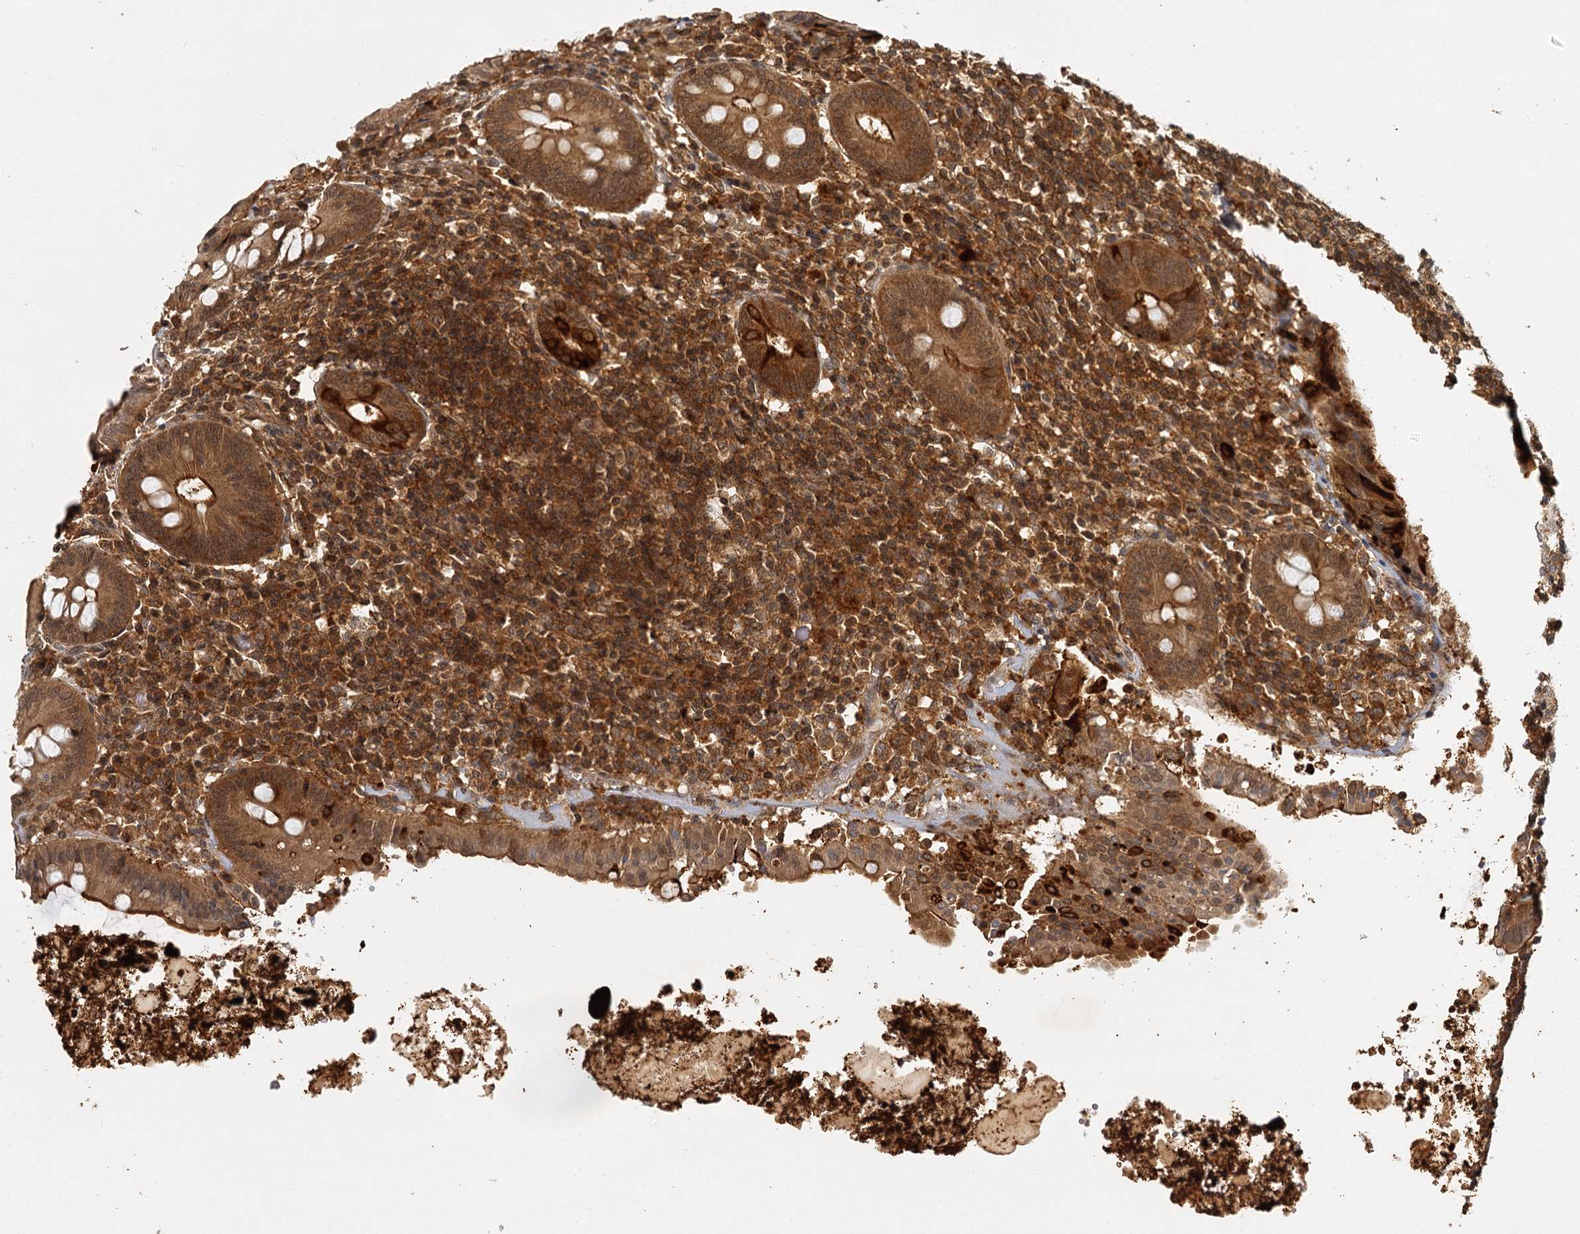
{"staining": {"intensity": "strong", "quantity": ">75%", "location": "cytoplasmic/membranous,nuclear"}, "tissue": "appendix", "cell_type": "Glandular cells", "image_type": "normal", "snomed": [{"axis": "morphology", "description": "Normal tissue, NOS"}, {"axis": "topography", "description": "Appendix"}], "caption": "Approximately >75% of glandular cells in unremarkable appendix exhibit strong cytoplasmic/membranous,nuclear protein positivity as visualized by brown immunohistochemical staining.", "gene": "ZNF549", "patient": {"sex": "female", "age": 54}}